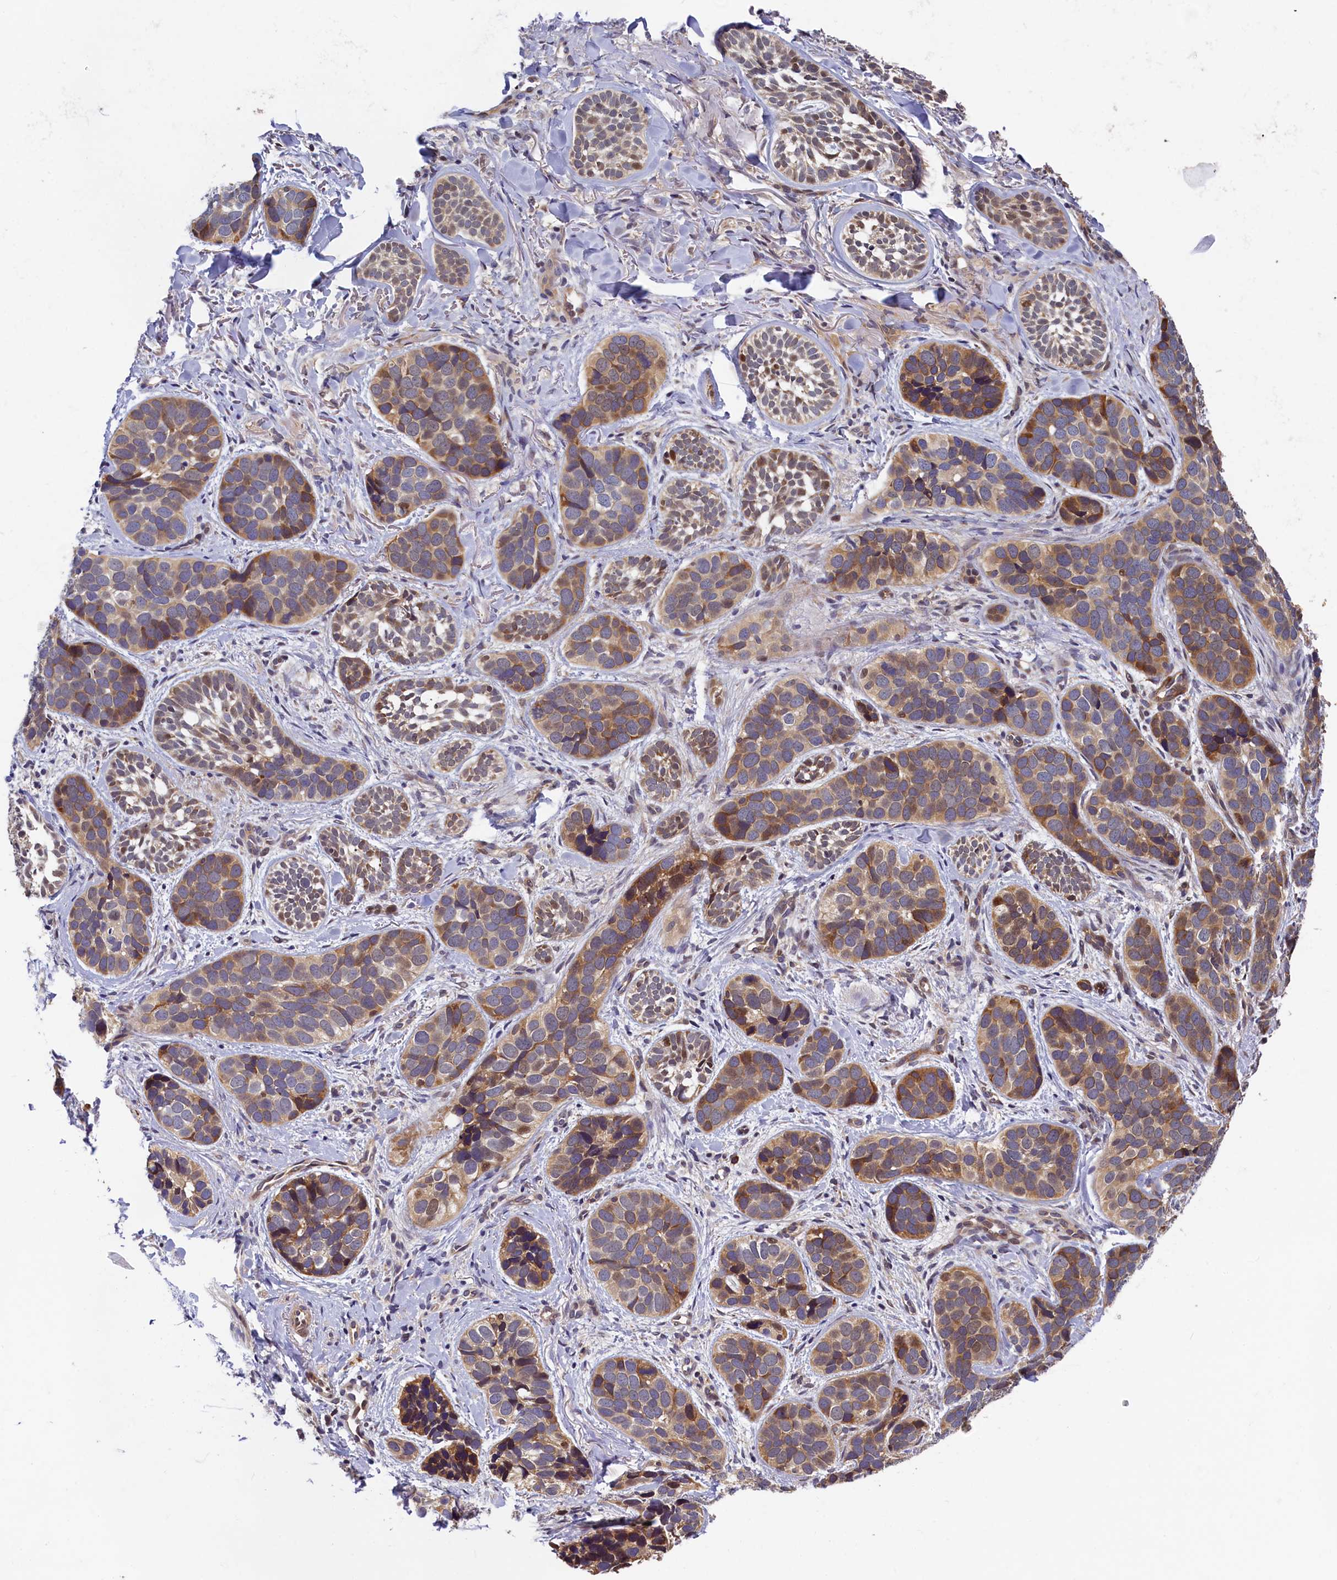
{"staining": {"intensity": "moderate", "quantity": "25%-75%", "location": "cytoplasmic/membranous"}, "tissue": "skin cancer", "cell_type": "Tumor cells", "image_type": "cancer", "snomed": [{"axis": "morphology", "description": "Basal cell carcinoma"}, {"axis": "topography", "description": "Skin"}], "caption": "Immunohistochemistry histopathology image of neoplastic tissue: human skin basal cell carcinoma stained using immunohistochemistry (IHC) displays medium levels of moderate protein expression localized specifically in the cytoplasmic/membranous of tumor cells, appearing as a cytoplasmic/membranous brown color.", "gene": "SLC16A14", "patient": {"sex": "male", "age": 71}}